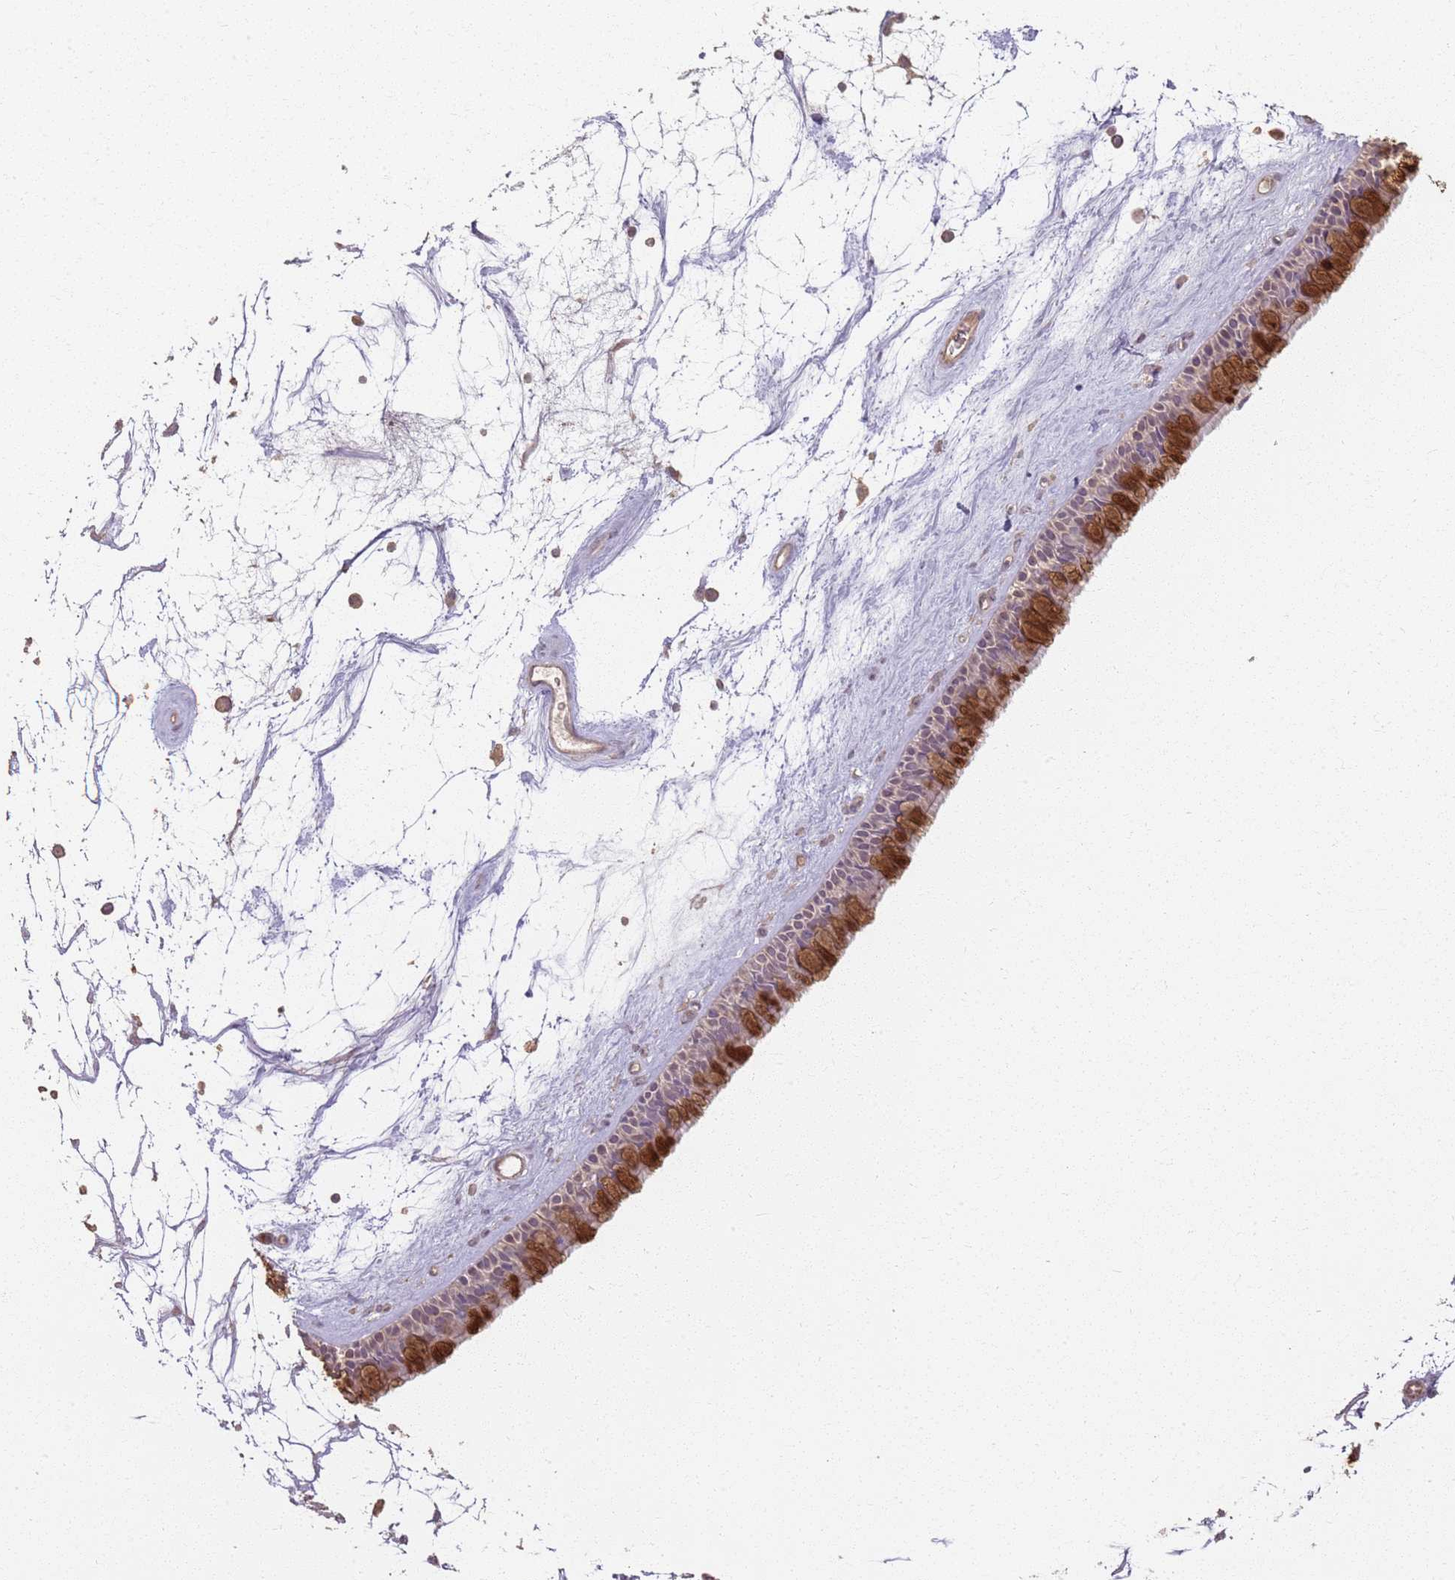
{"staining": {"intensity": "strong", "quantity": "25%-75%", "location": "cytoplasmic/membranous"}, "tissue": "nasopharynx", "cell_type": "Respiratory epithelial cells", "image_type": "normal", "snomed": [{"axis": "morphology", "description": "Normal tissue, NOS"}, {"axis": "topography", "description": "Nasopharynx"}], "caption": "Immunohistochemistry (IHC) photomicrograph of benign nasopharynx: nasopharynx stained using immunohistochemistry displays high levels of strong protein expression localized specifically in the cytoplasmic/membranous of respiratory epithelial cells, appearing as a cytoplasmic/membranous brown color.", "gene": "CCDC168", "patient": {"sex": "male", "age": 64}}